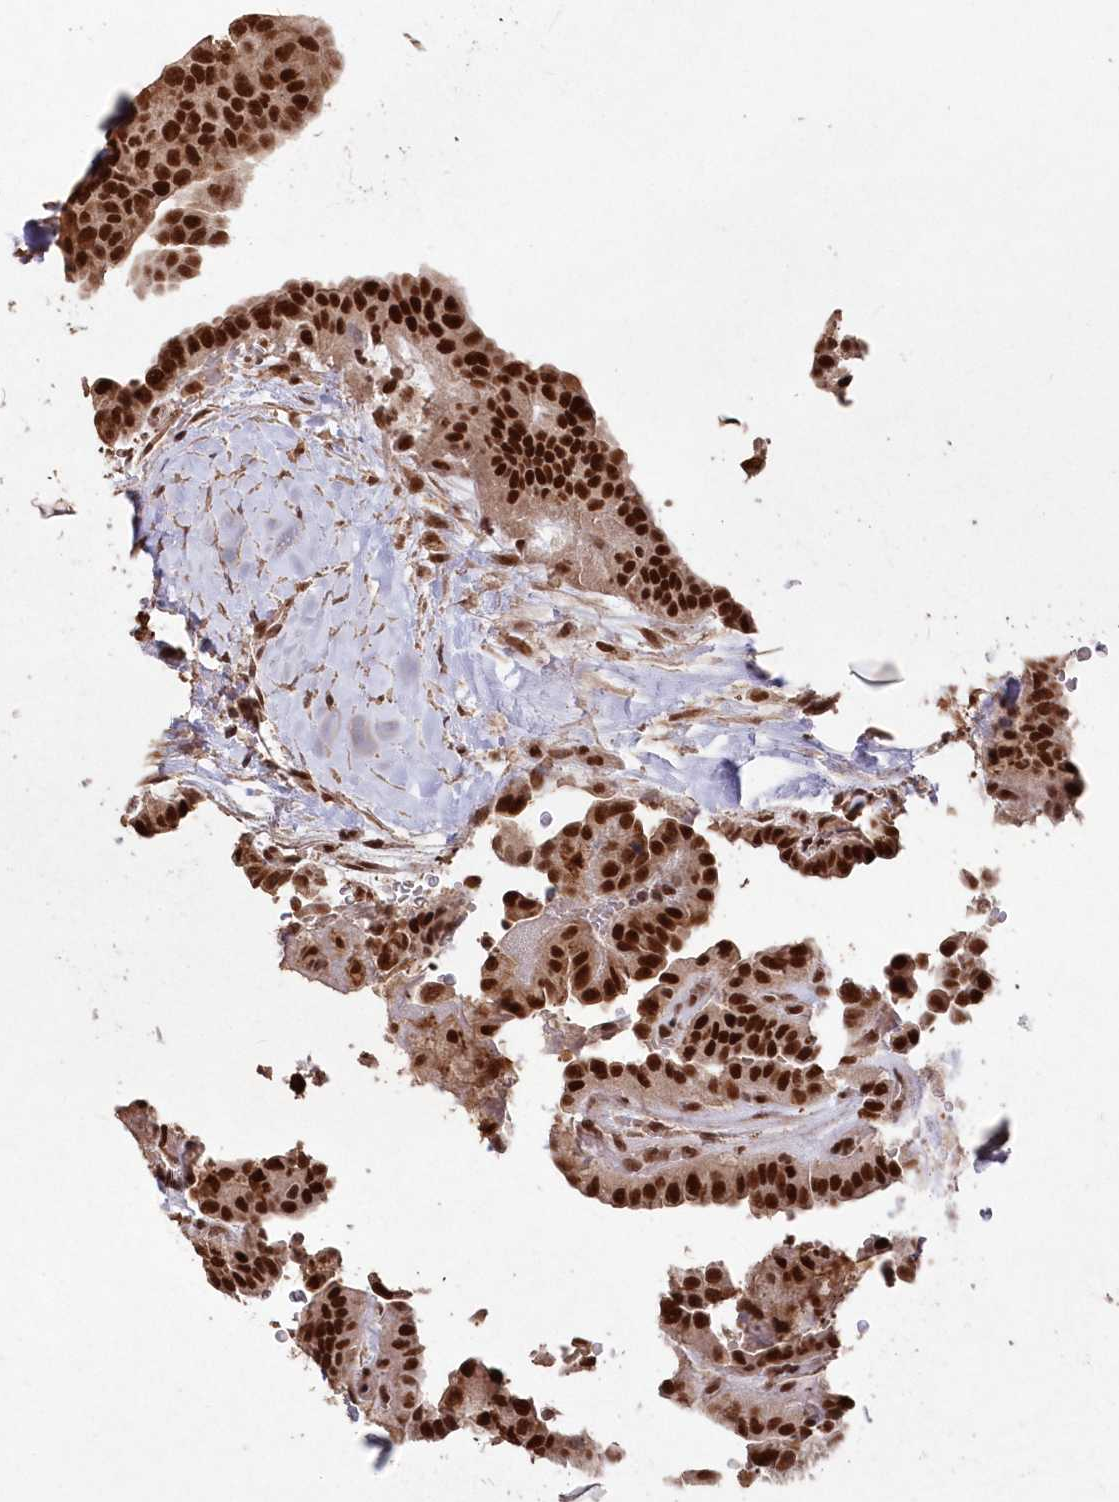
{"staining": {"intensity": "strong", "quantity": ">75%", "location": "nuclear"}, "tissue": "thyroid cancer", "cell_type": "Tumor cells", "image_type": "cancer", "snomed": [{"axis": "morphology", "description": "Papillary adenocarcinoma, NOS"}, {"axis": "topography", "description": "Thyroid gland"}], "caption": "Protein expression analysis of human papillary adenocarcinoma (thyroid) reveals strong nuclear expression in about >75% of tumor cells.", "gene": "PDS5A", "patient": {"sex": "male", "age": 77}}